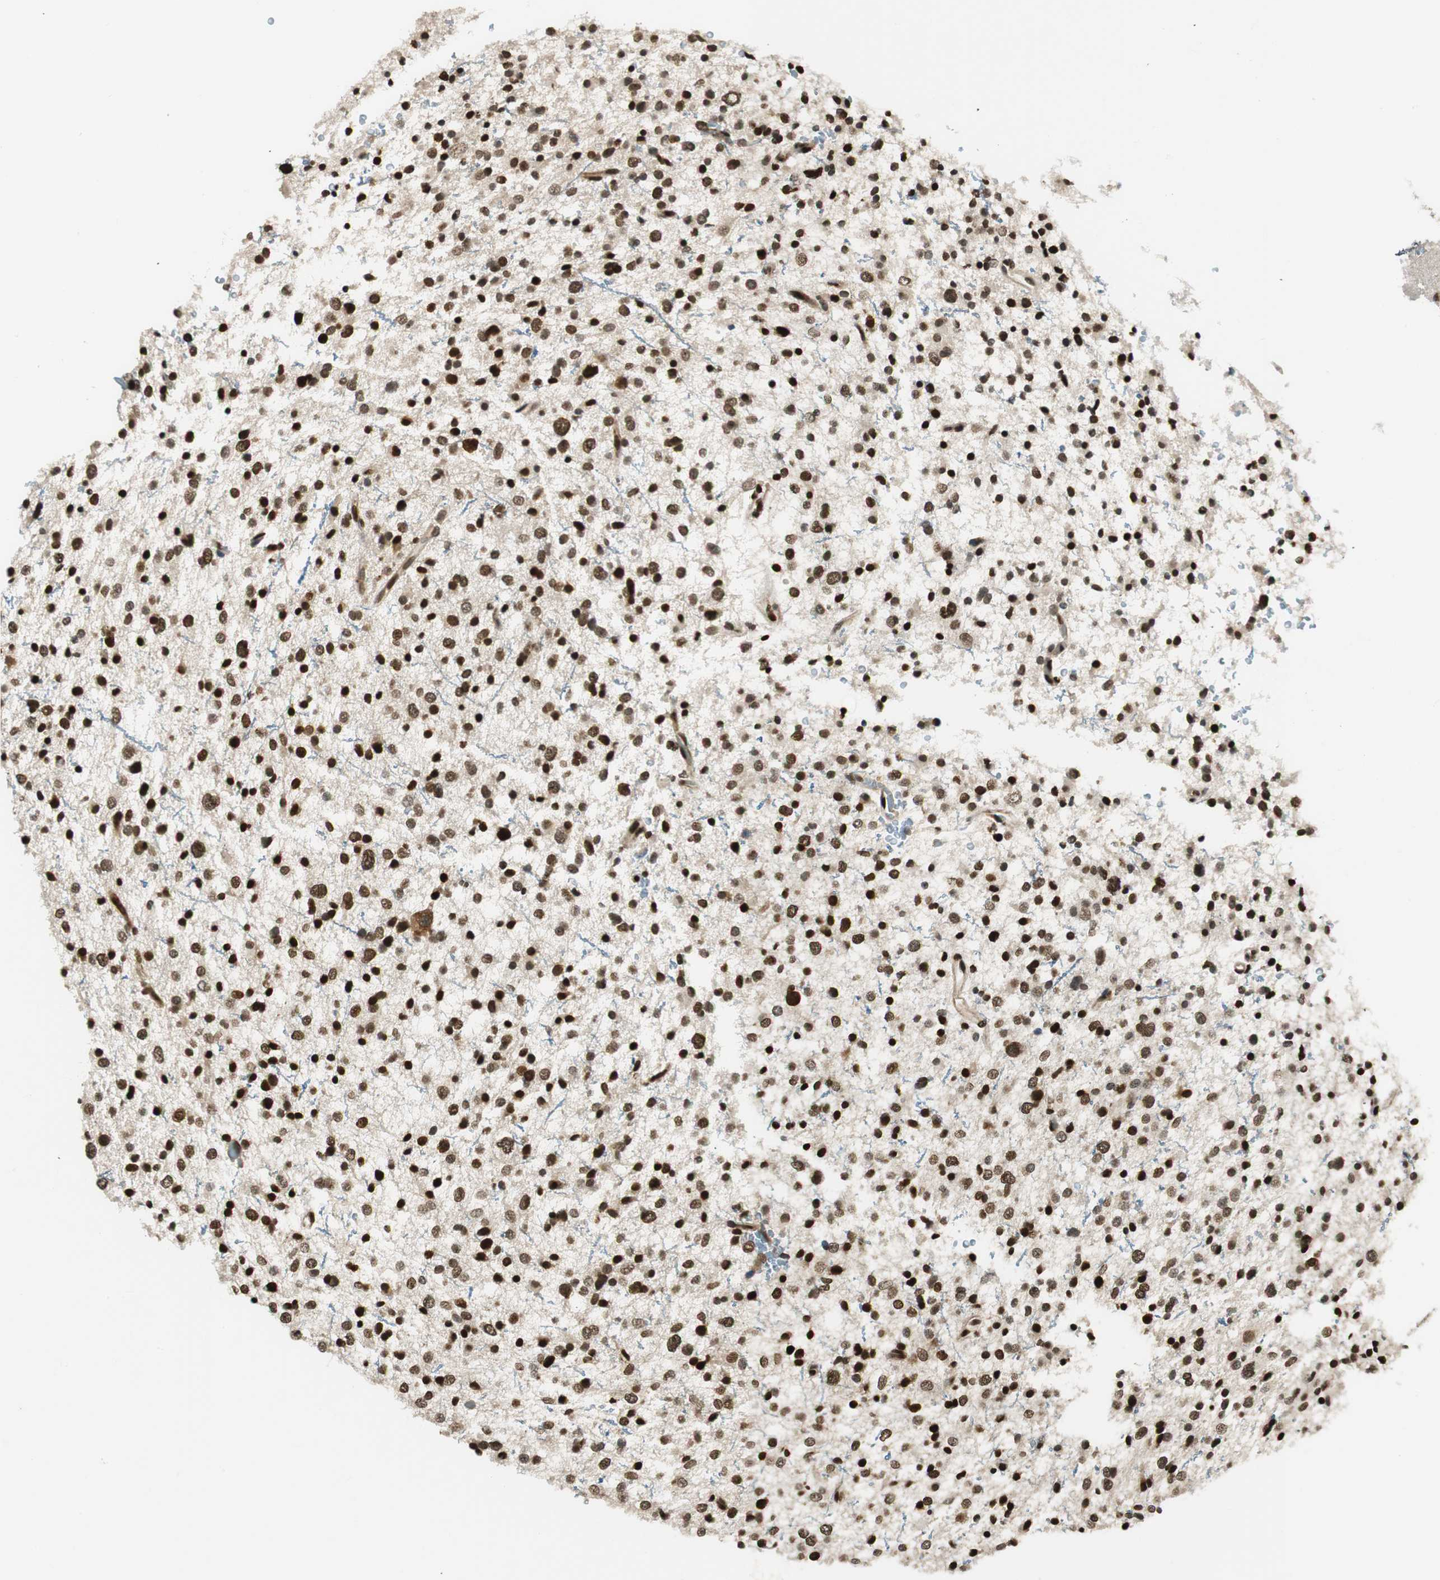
{"staining": {"intensity": "strong", "quantity": ">75%", "location": "nuclear"}, "tissue": "glioma", "cell_type": "Tumor cells", "image_type": "cancer", "snomed": [{"axis": "morphology", "description": "Glioma, malignant, Low grade"}, {"axis": "topography", "description": "Brain"}], "caption": "This micrograph reveals low-grade glioma (malignant) stained with immunohistochemistry (IHC) to label a protein in brown. The nuclear of tumor cells show strong positivity for the protein. Nuclei are counter-stained blue.", "gene": "RING1", "patient": {"sex": "female", "age": 37}}